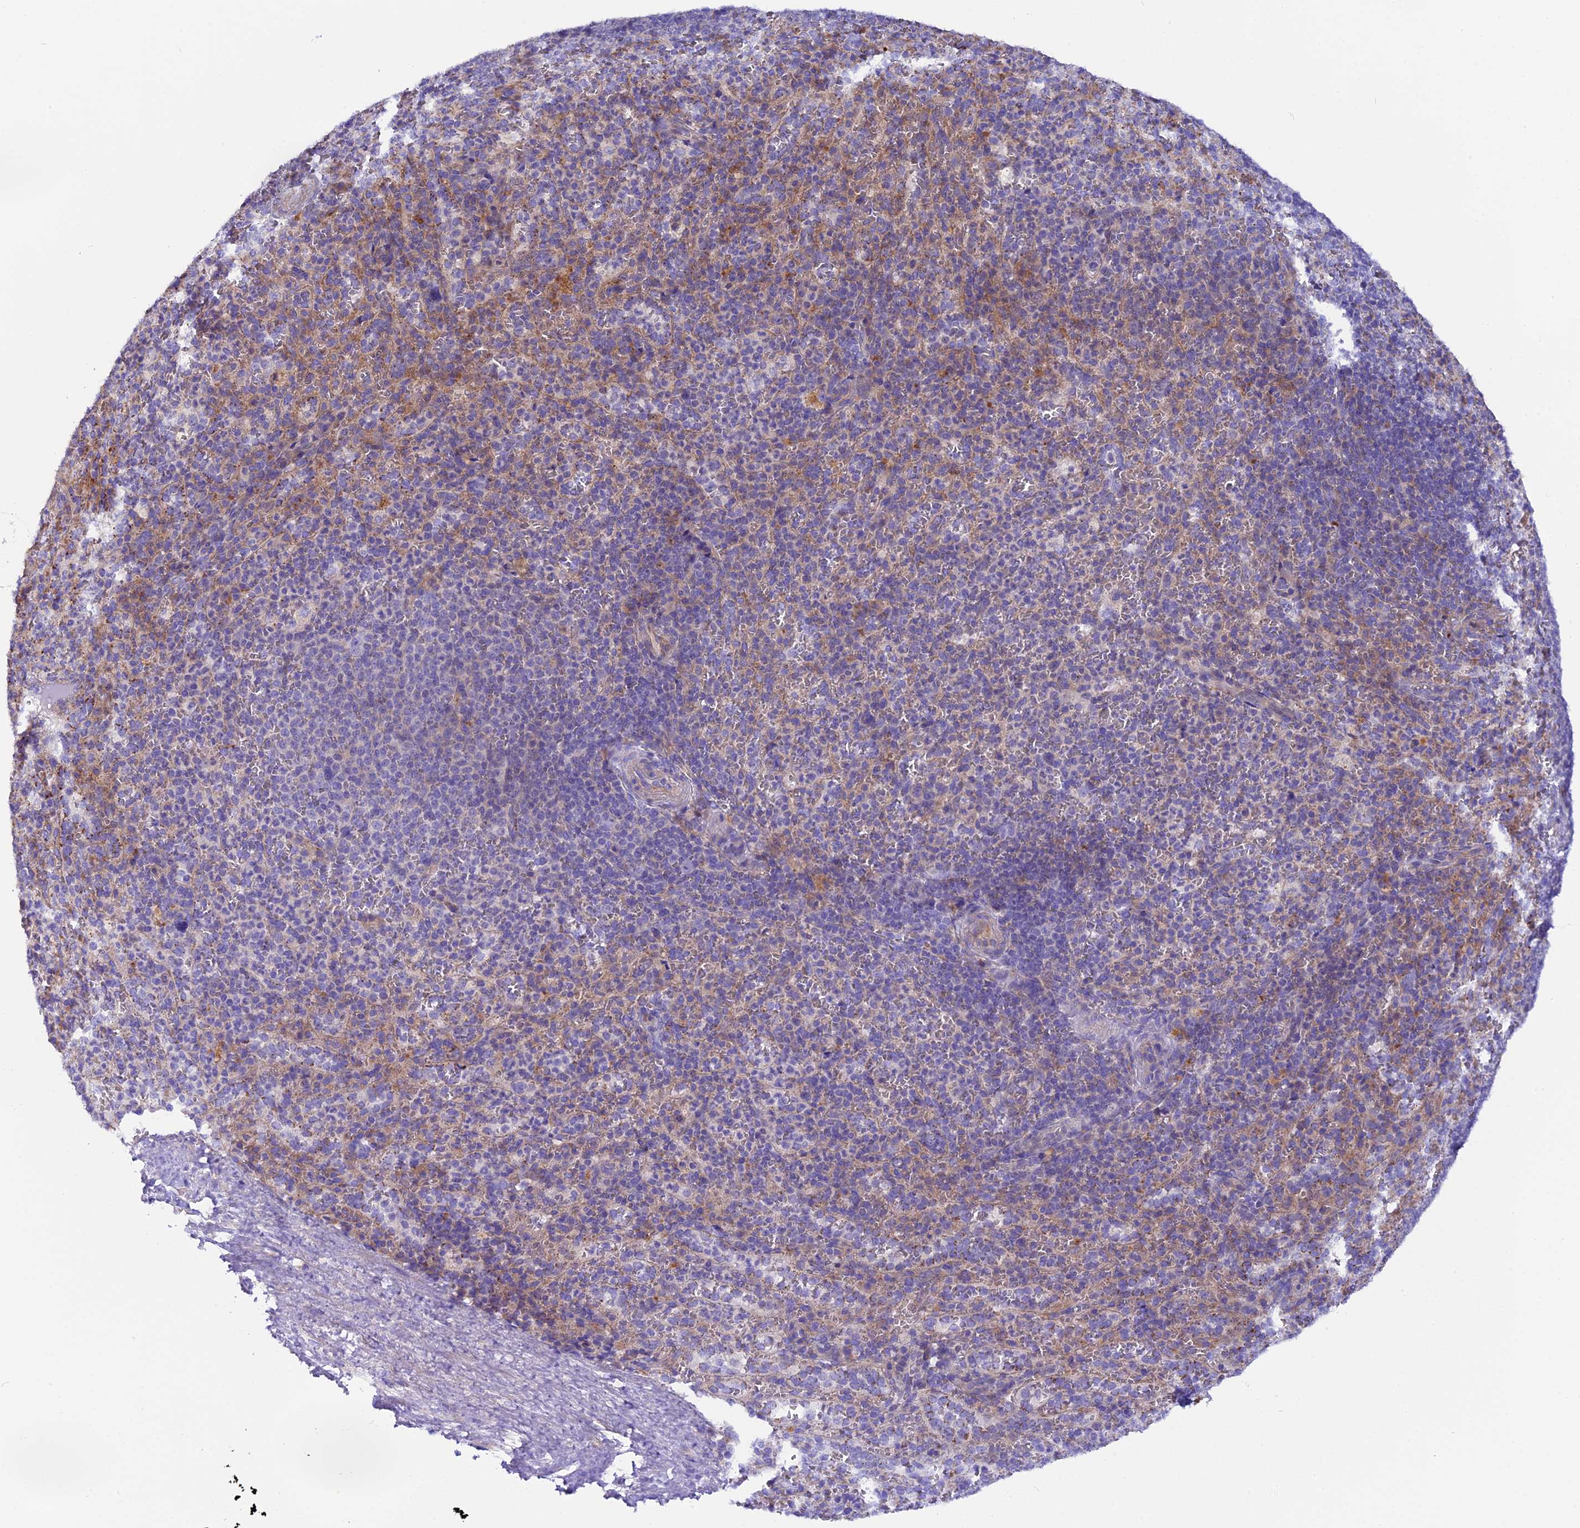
{"staining": {"intensity": "weak", "quantity": "<25%", "location": "cytoplasmic/membranous"}, "tissue": "spleen", "cell_type": "Cells in red pulp", "image_type": "normal", "snomed": [{"axis": "morphology", "description": "Normal tissue, NOS"}, {"axis": "topography", "description": "Spleen"}], "caption": "IHC histopathology image of benign spleen stained for a protein (brown), which exhibits no expression in cells in red pulp. (Brightfield microscopy of DAB (3,3'-diaminobenzidine) immunohistochemistry (IHC) at high magnification).", "gene": "PIGU", "patient": {"sex": "female", "age": 21}}